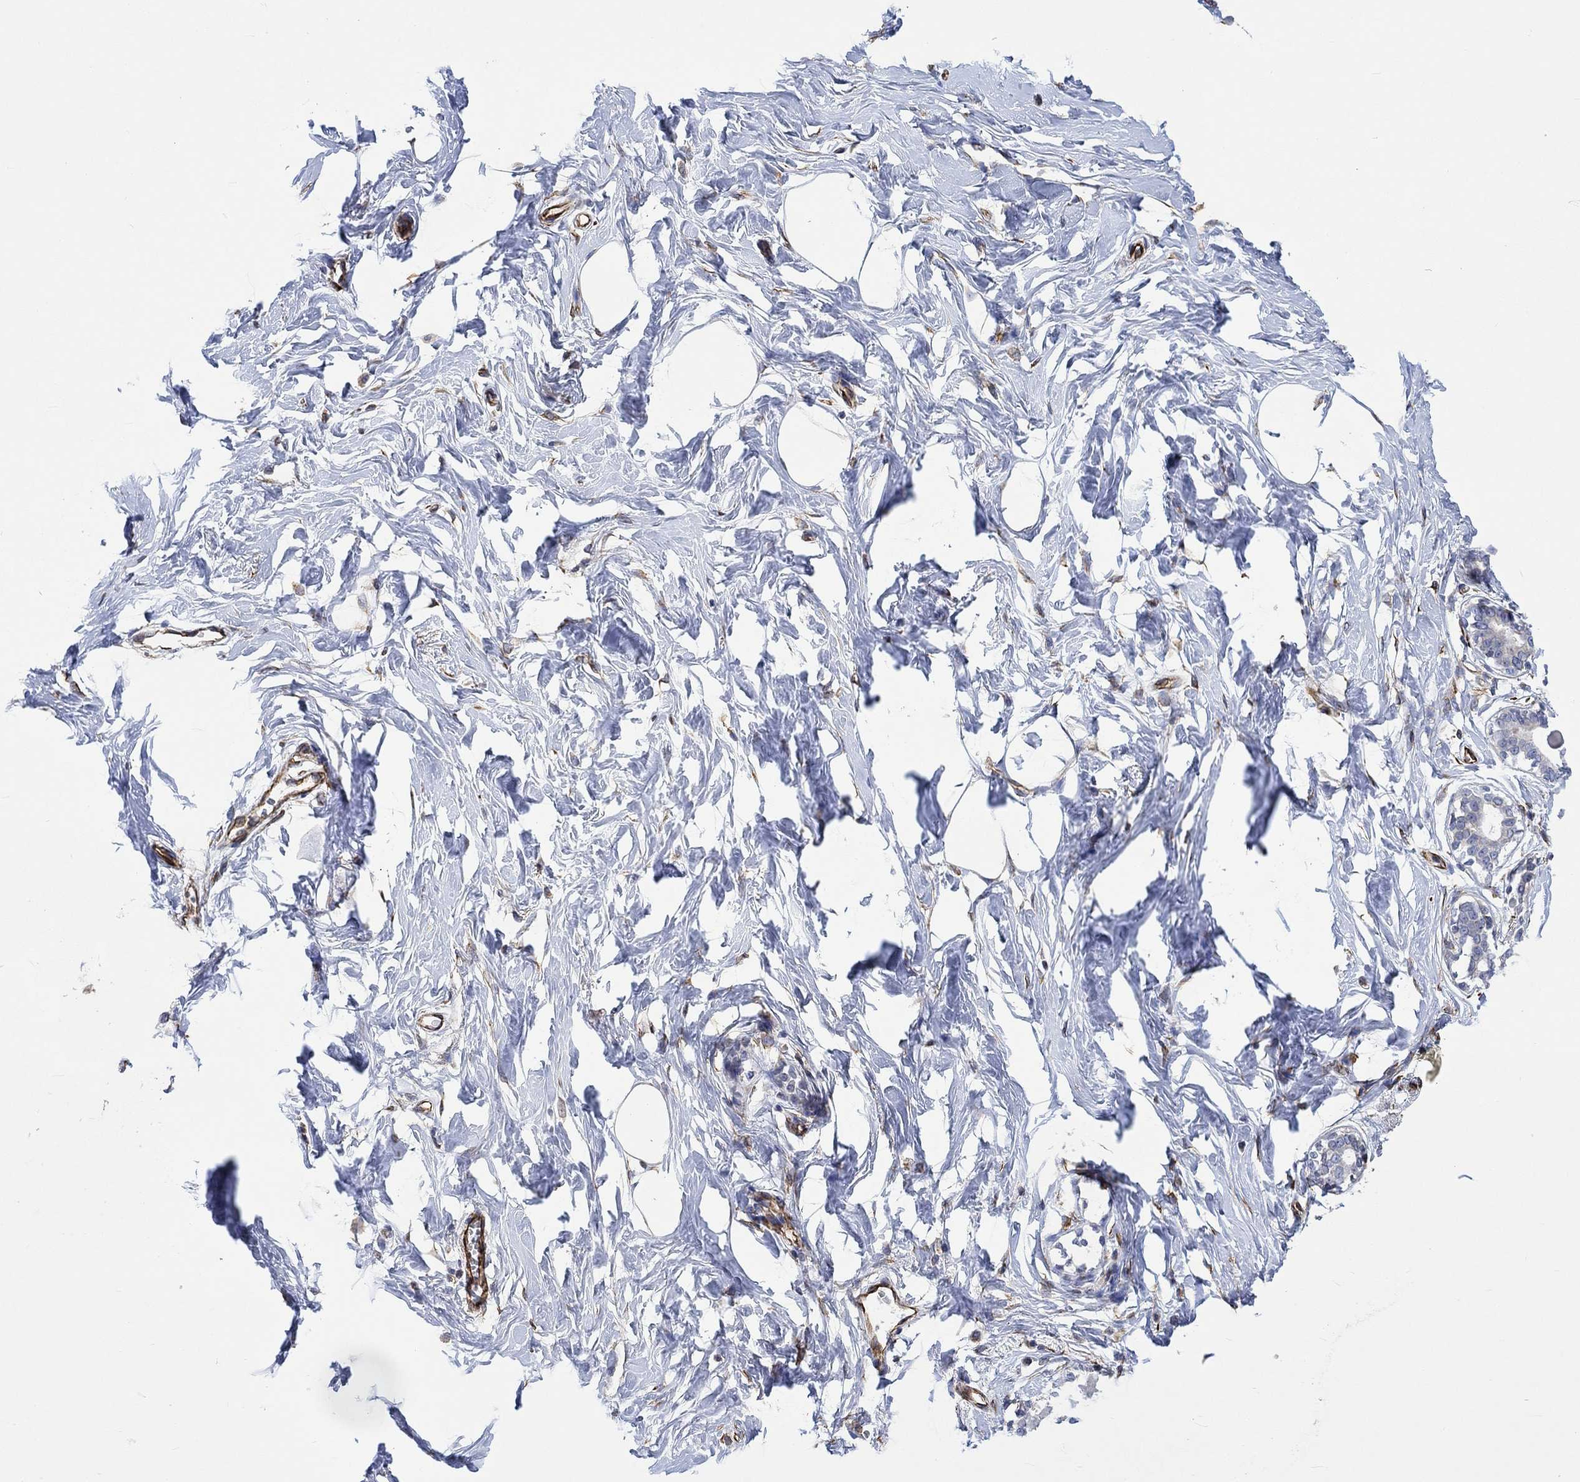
{"staining": {"intensity": "negative", "quantity": "none", "location": "none"}, "tissue": "breast", "cell_type": "Adipocytes", "image_type": "normal", "snomed": [{"axis": "morphology", "description": "Normal tissue, NOS"}, {"axis": "morphology", "description": "Lobular carcinoma, in situ"}, {"axis": "topography", "description": "Breast"}], "caption": "This is an immunohistochemistry micrograph of benign human breast. There is no expression in adipocytes.", "gene": "CAMK1D", "patient": {"sex": "female", "age": 35}}